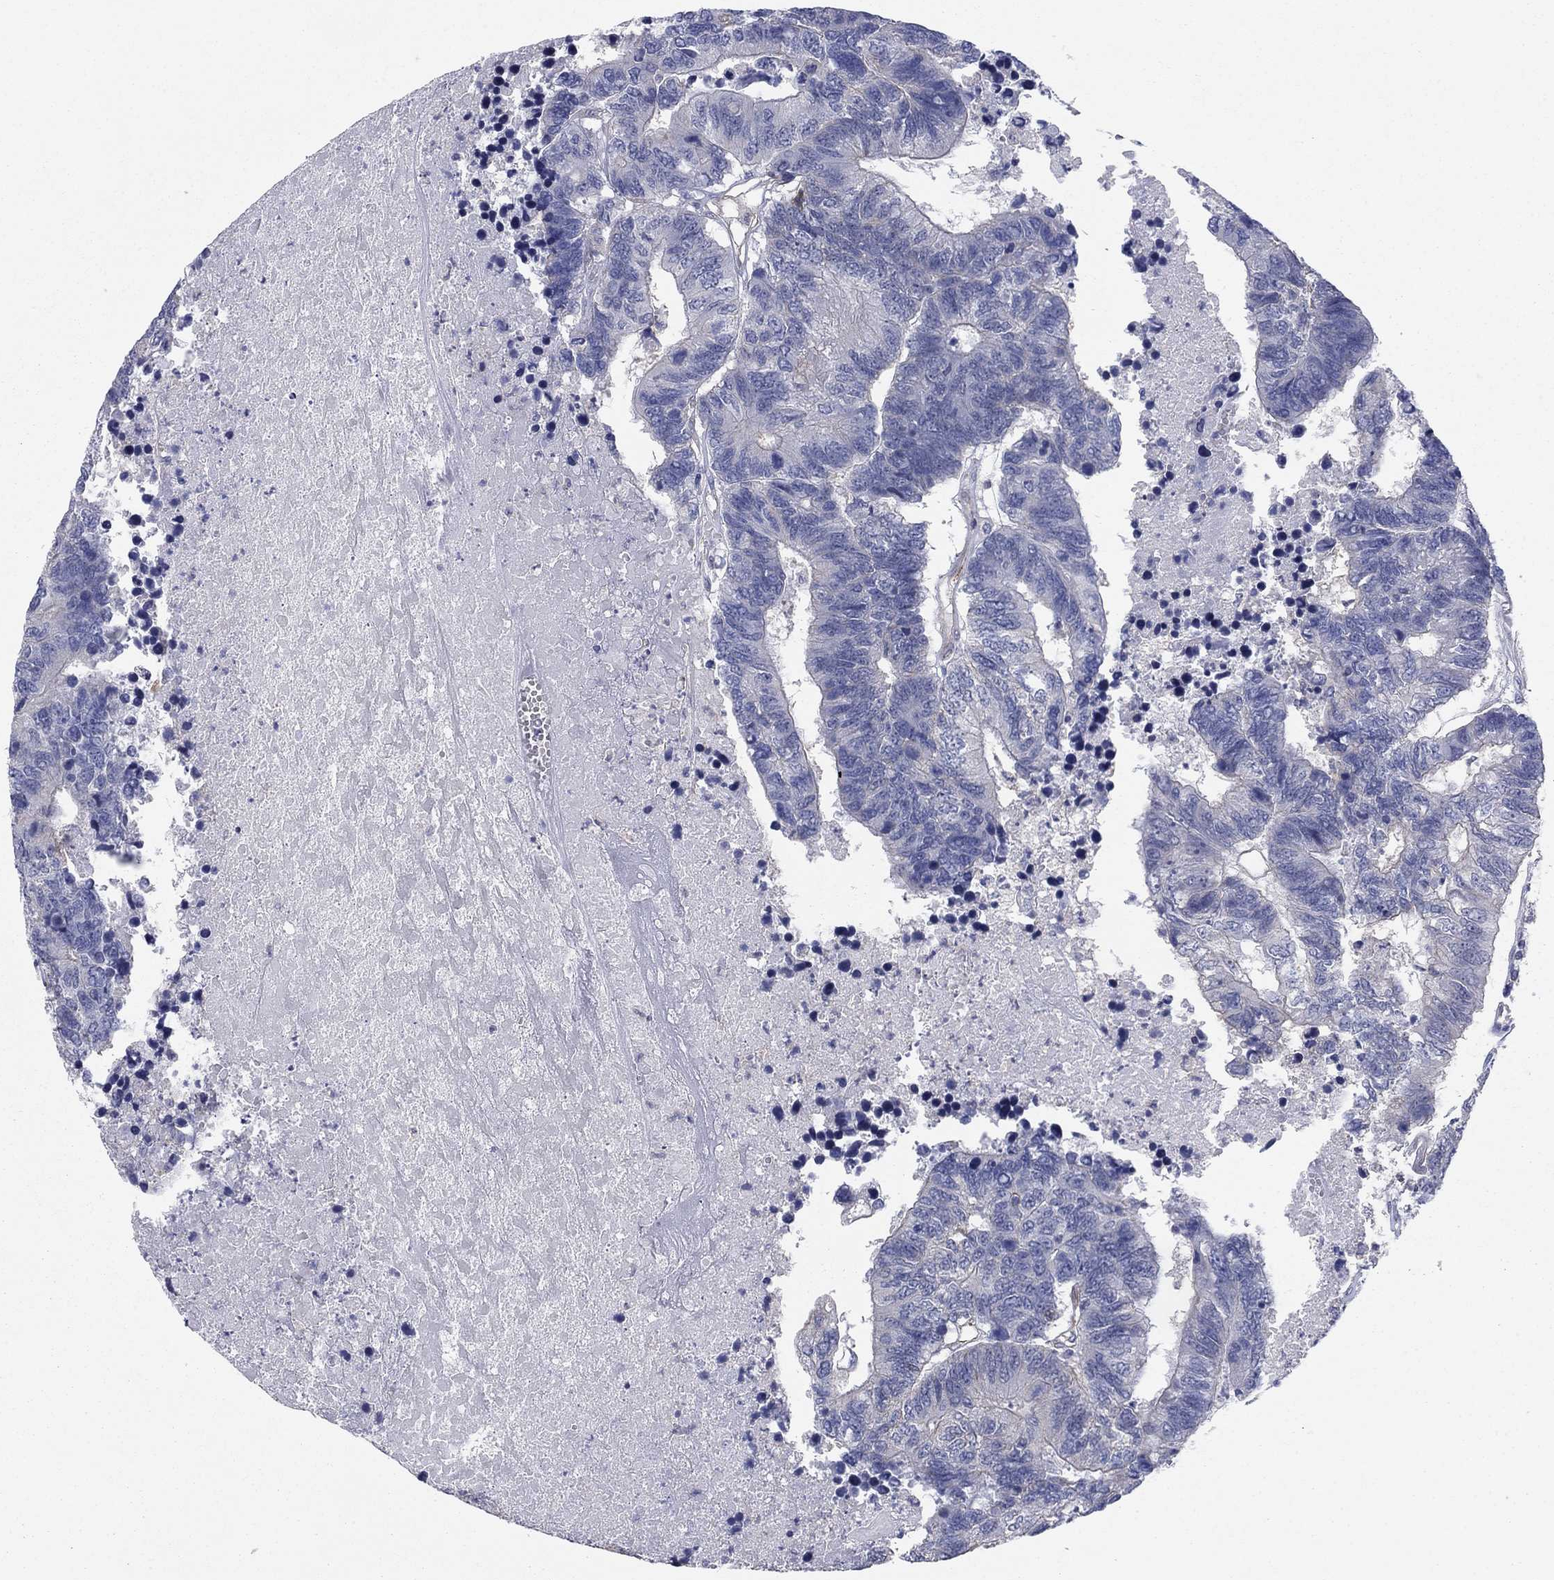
{"staining": {"intensity": "negative", "quantity": "none", "location": "none"}, "tissue": "colorectal cancer", "cell_type": "Tumor cells", "image_type": "cancer", "snomed": [{"axis": "morphology", "description": "Adenocarcinoma, NOS"}, {"axis": "topography", "description": "Colon"}], "caption": "DAB (3,3'-diaminobenzidine) immunohistochemical staining of colorectal cancer exhibits no significant positivity in tumor cells. (DAB IHC with hematoxylin counter stain).", "gene": "PSD4", "patient": {"sex": "female", "age": 48}}